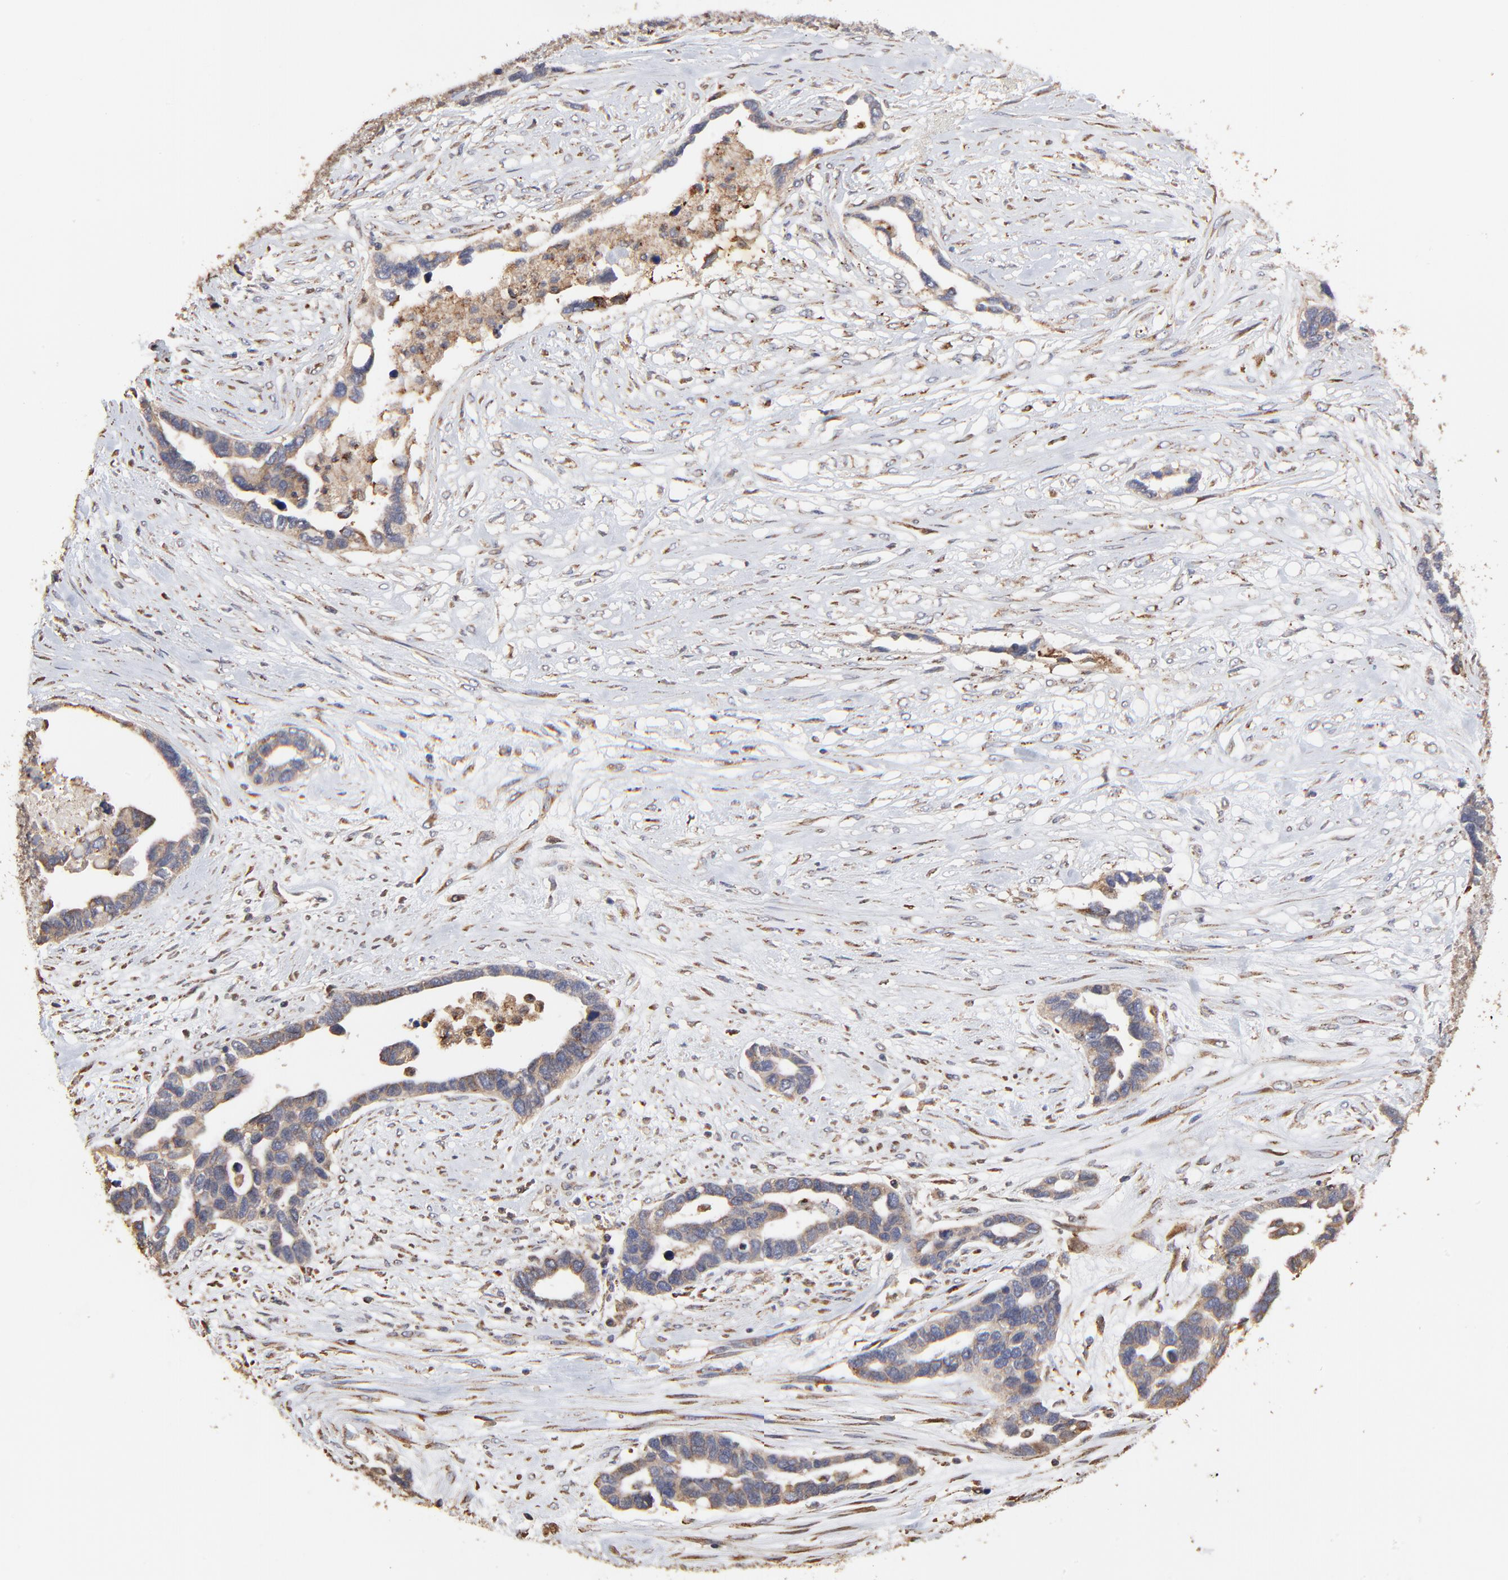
{"staining": {"intensity": "moderate", "quantity": ">75%", "location": "cytoplasmic/membranous"}, "tissue": "ovarian cancer", "cell_type": "Tumor cells", "image_type": "cancer", "snomed": [{"axis": "morphology", "description": "Cystadenocarcinoma, serous, NOS"}, {"axis": "topography", "description": "Ovary"}], "caption": "A histopathology image of human ovarian cancer stained for a protein displays moderate cytoplasmic/membranous brown staining in tumor cells. (DAB = brown stain, brightfield microscopy at high magnification).", "gene": "ELP2", "patient": {"sex": "female", "age": 54}}